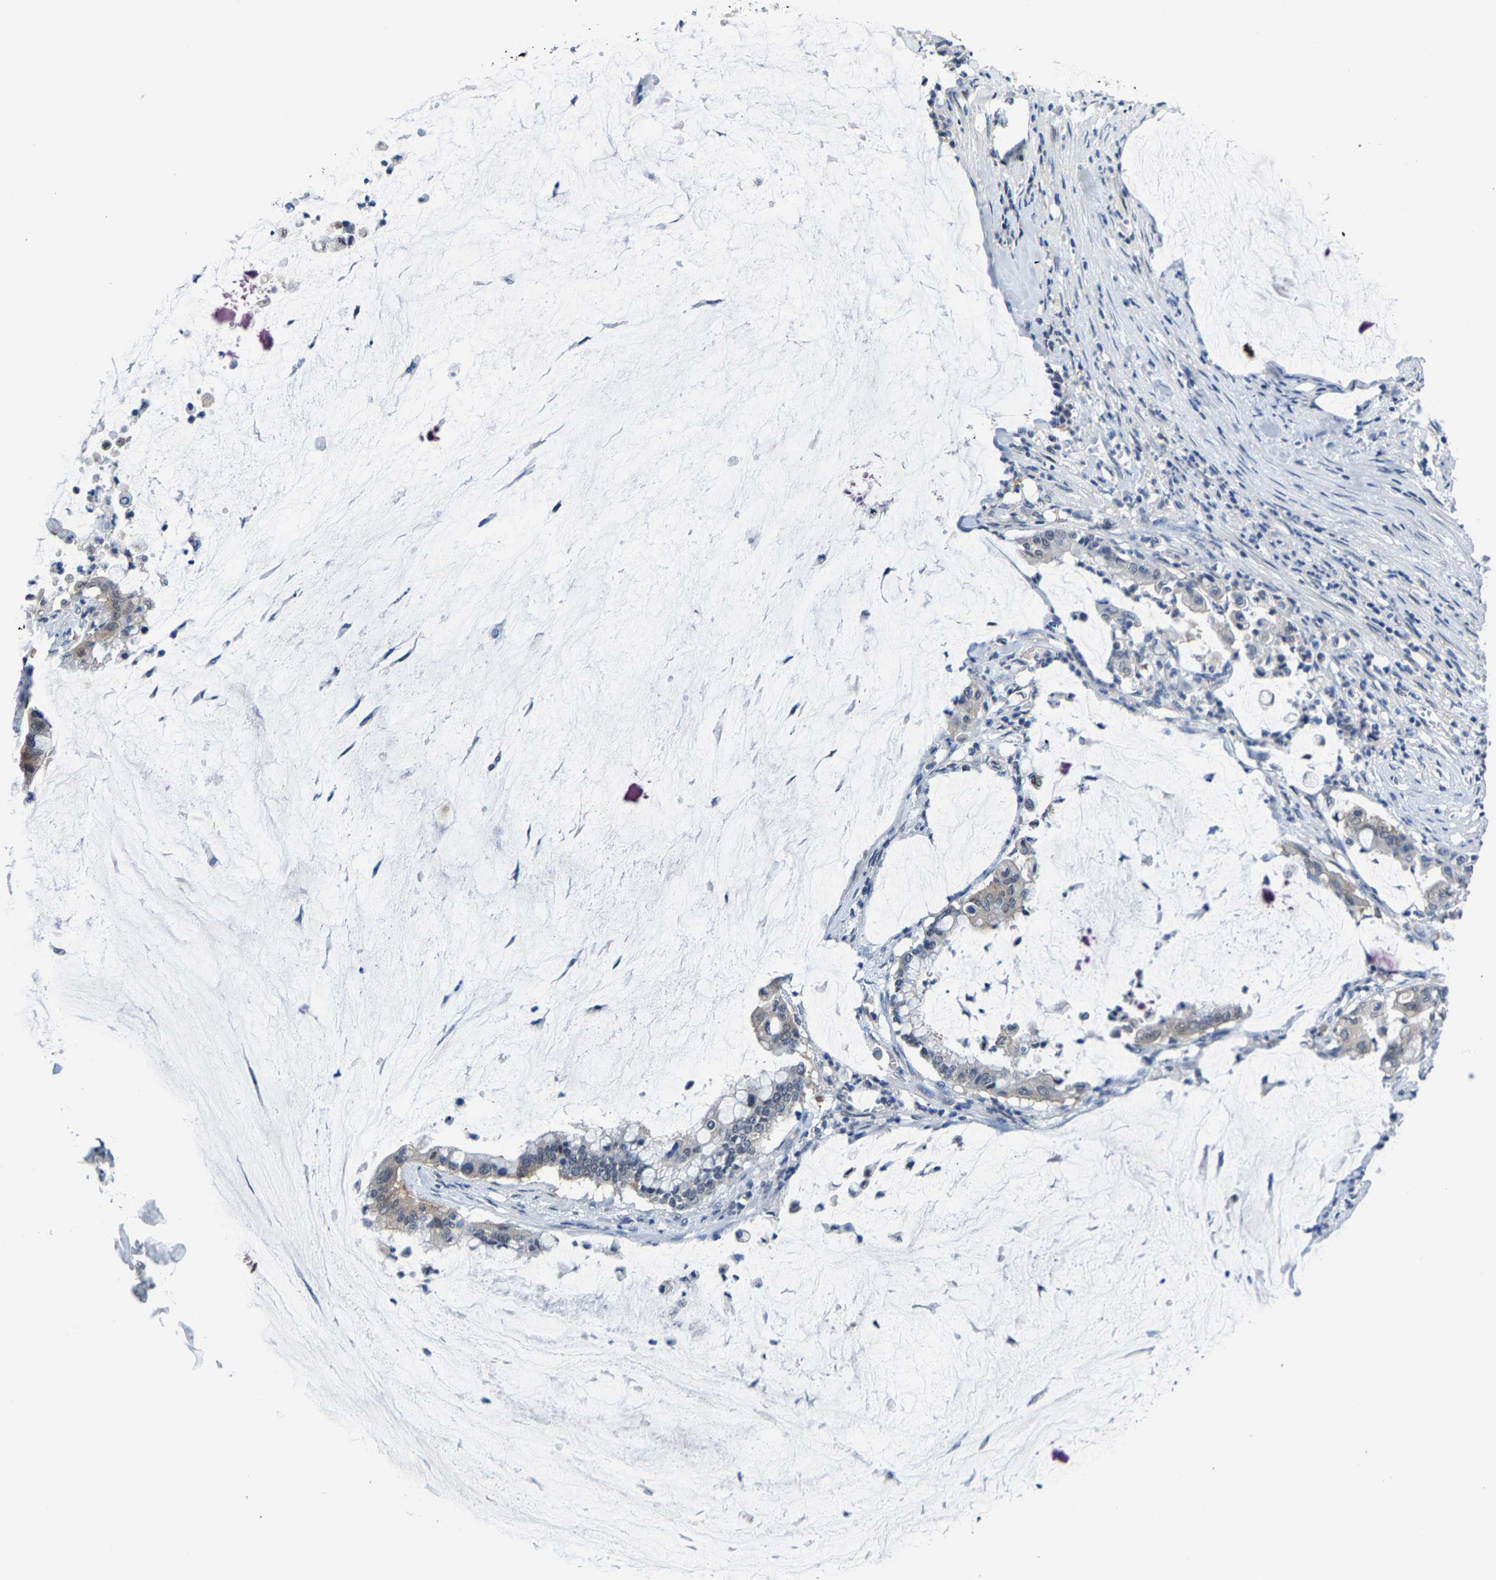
{"staining": {"intensity": "negative", "quantity": "none", "location": "none"}, "tissue": "pancreatic cancer", "cell_type": "Tumor cells", "image_type": "cancer", "snomed": [{"axis": "morphology", "description": "Adenocarcinoma, NOS"}, {"axis": "topography", "description": "Pancreas"}], "caption": "IHC photomicrograph of human pancreatic cancer (adenocarcinoma) stained for a protein (brown), which demonstrates no staining in tumor cells.", "gene": "SSH3", "patient": {"sex": "male", "age": 41}}